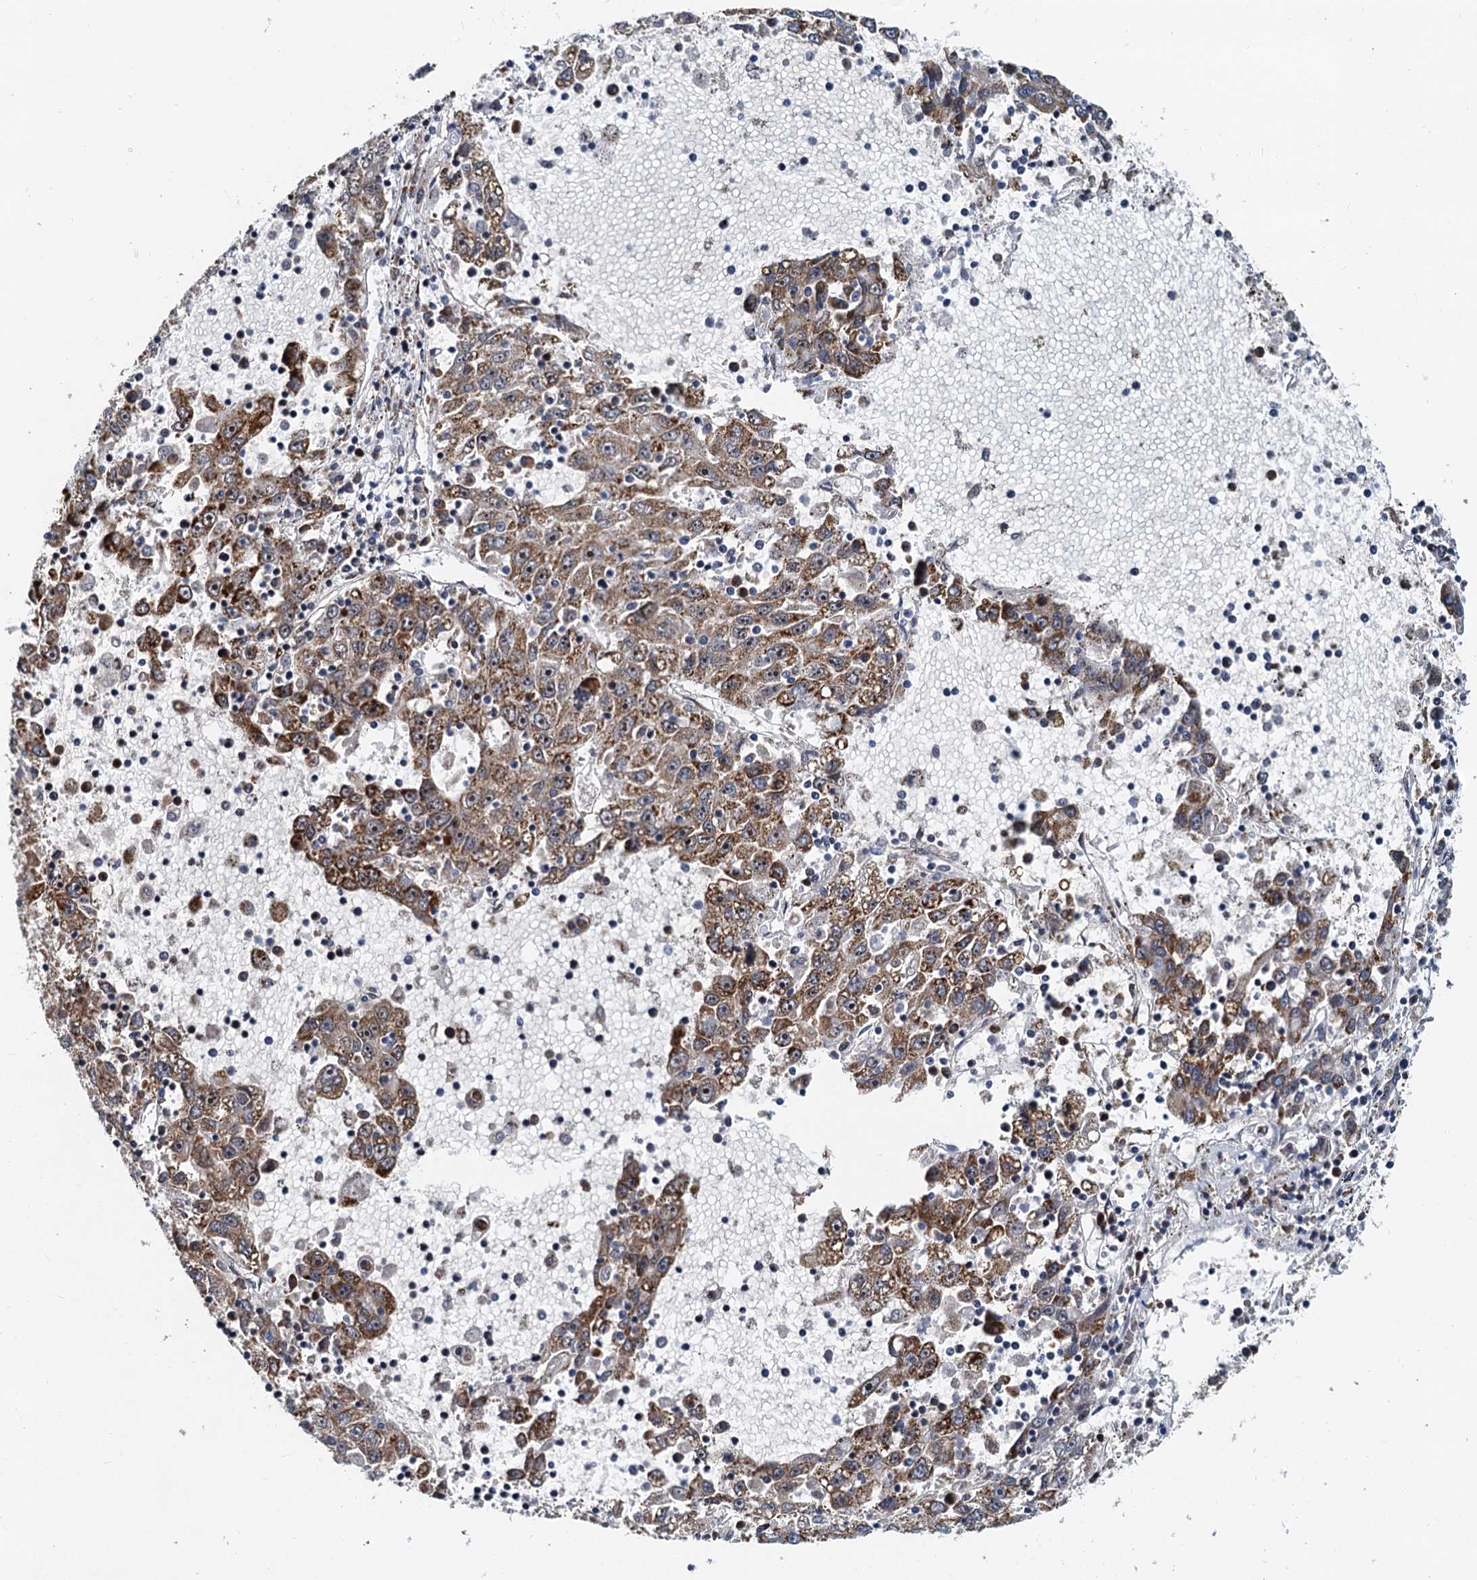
{"staining": {"intensity": "moderate", "quantity": ">75%", "location": "cytoplasmic/membranous"}, "tissue": "liver cancer", "cell_type": "Tumor cells", "image_type": "cancer", "snomed": [{"axis": "morphology", "description": "Carcinoma, Hepatocellular, NOS"}, {"axis": "topography", "description": "Liver"}], "caption": "Immunohistochemistry (IHC) of human hepatocellular carcinoma (liver) reveals medium levels of moderate cytoplasmic/membranous positivity in approximately >75% of tumor cells.", "gene": "DNAJC21", "patient": {"sex": "male", "age": 49}}